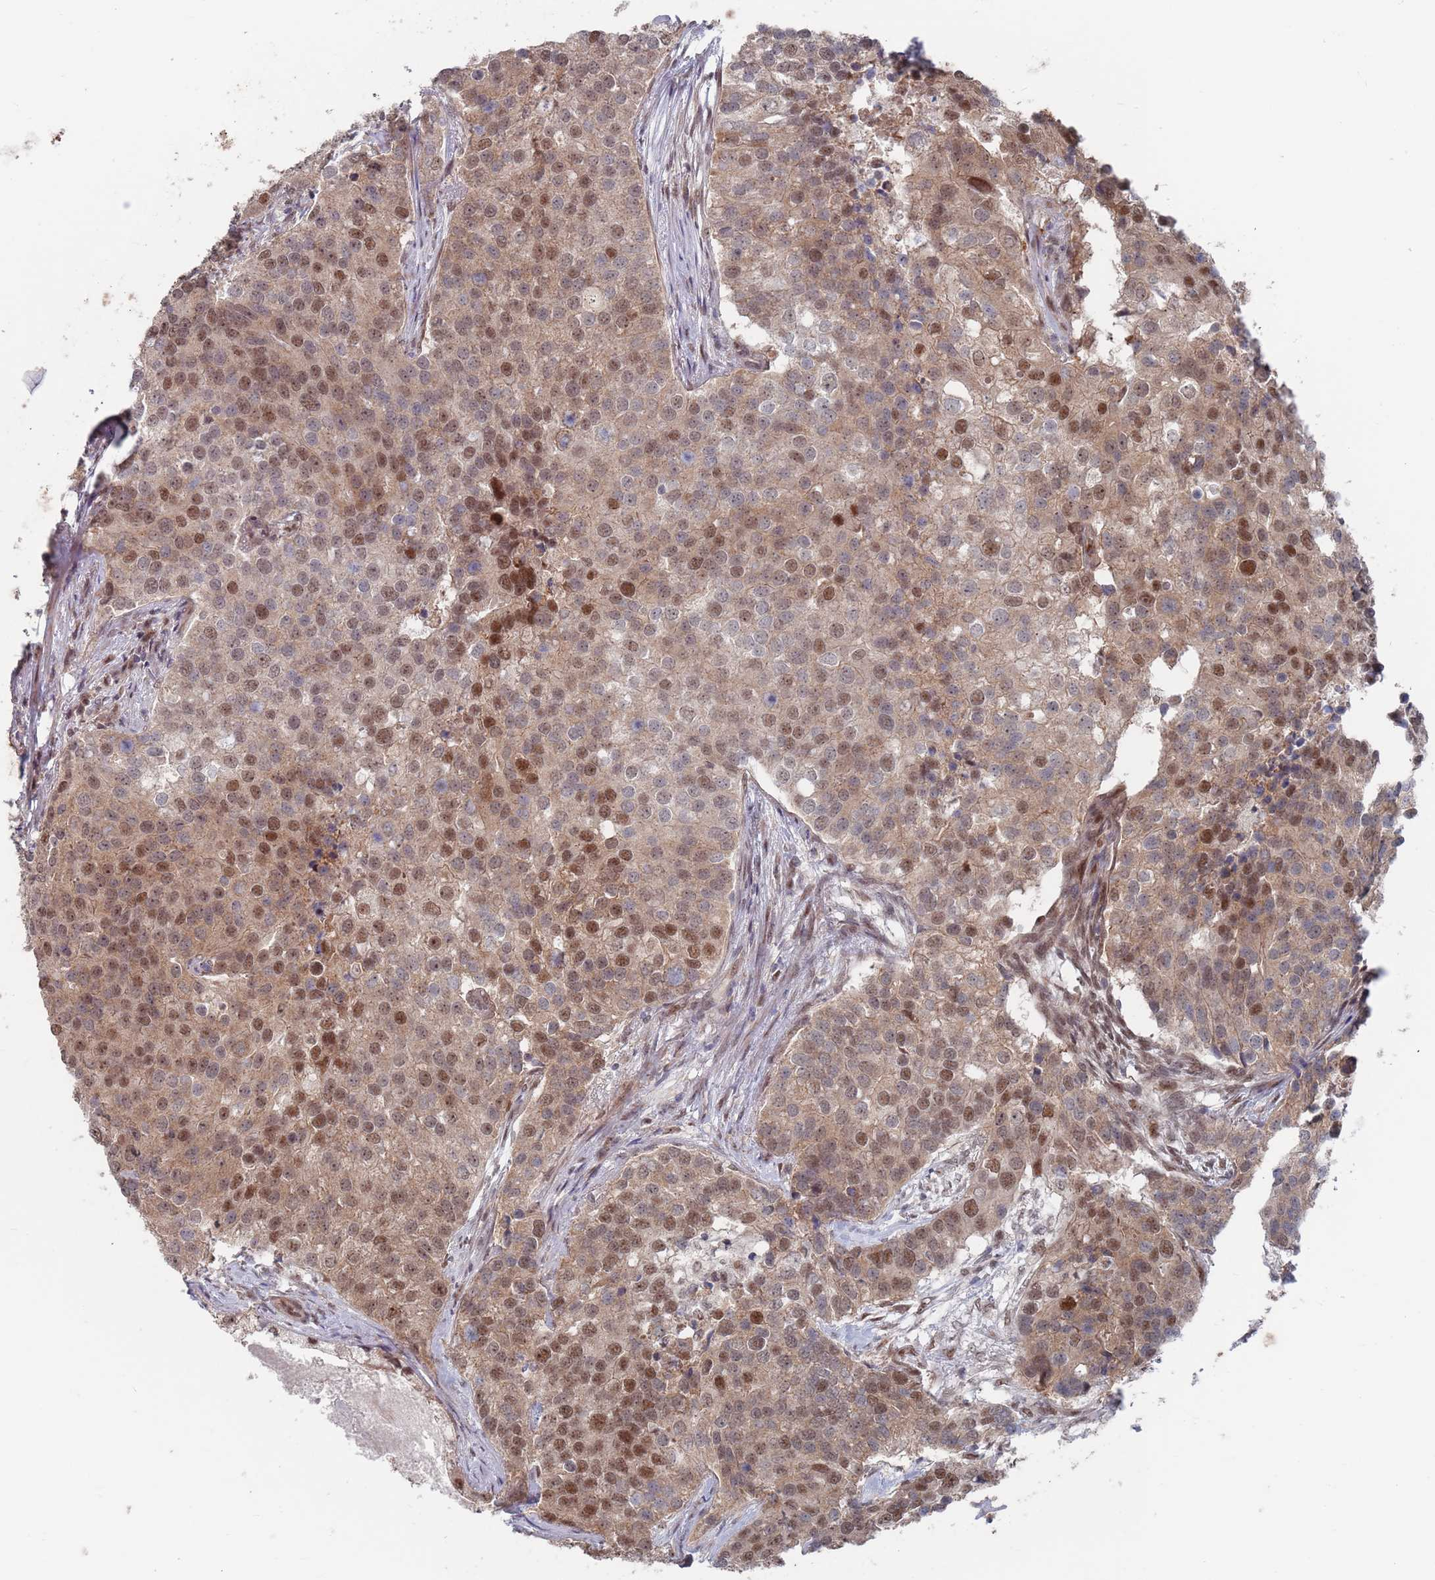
{"staining": {"intensity": "moderate", "quantity": ">75%", "location": "nuclear"}, "tissue": "prostate cancer", "cell_type": "Tumor cells", "image_type": "cancer", "snomed": [{"axis": "morphology", "description": "Adenocarcinoma, High grade"}, {"axis": "topography", "description": "Prostate"}], "caption": "Immunohistochemistry staining of prostate cancer, which displays medium levels of moderate nuclear staining in approximately >75% of tumor cells indicating moderate nuclear protein staining. The staining was performed using DAB (3,3'-diaminobenzidine) (brown) for protein detection and nuclei were counterstained in hematoxylin (blue).", "gene": "RPP25", "patient": {"sex": "male", "age": 62}}